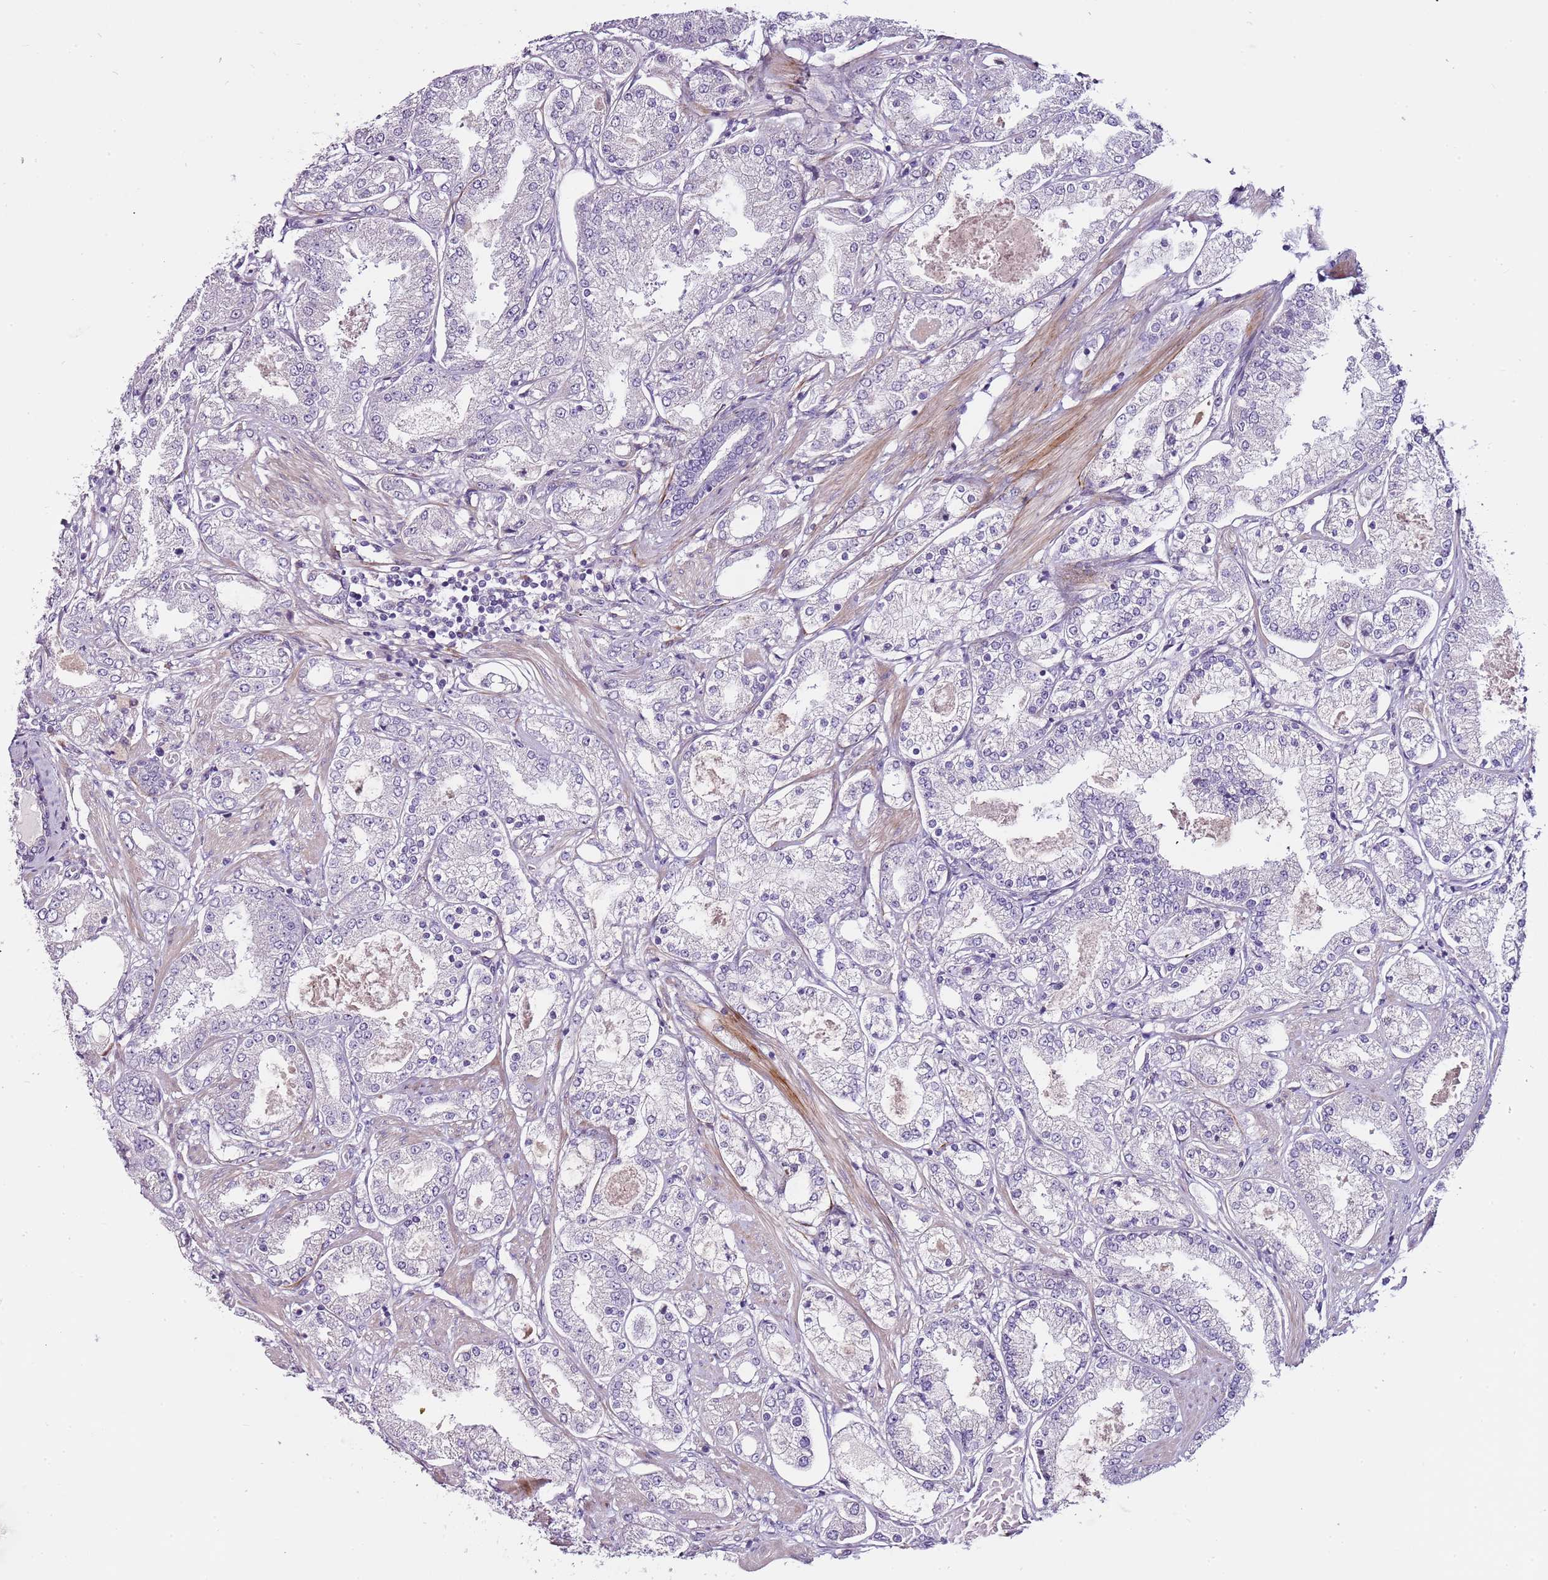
{"staining": {"intensity": "negative", "quantity": "none", "location": "none"}, "tissue": "prostate cancer", "cell_type": "Tumor cells", "image_type": "cancer", "snomed": [{"axis": "morphology", "description": "Adenocarcinoma, High grade"}, {"axis": "topography", "description": "Prostate"}], "caption": "Human prostate cancer stained for a protein using immunohistochemistry (IHC) demonstrates no positivity in tumor cells.", "gene": "NKX2-3", "patient": {"sex": "male", "age": 69}}